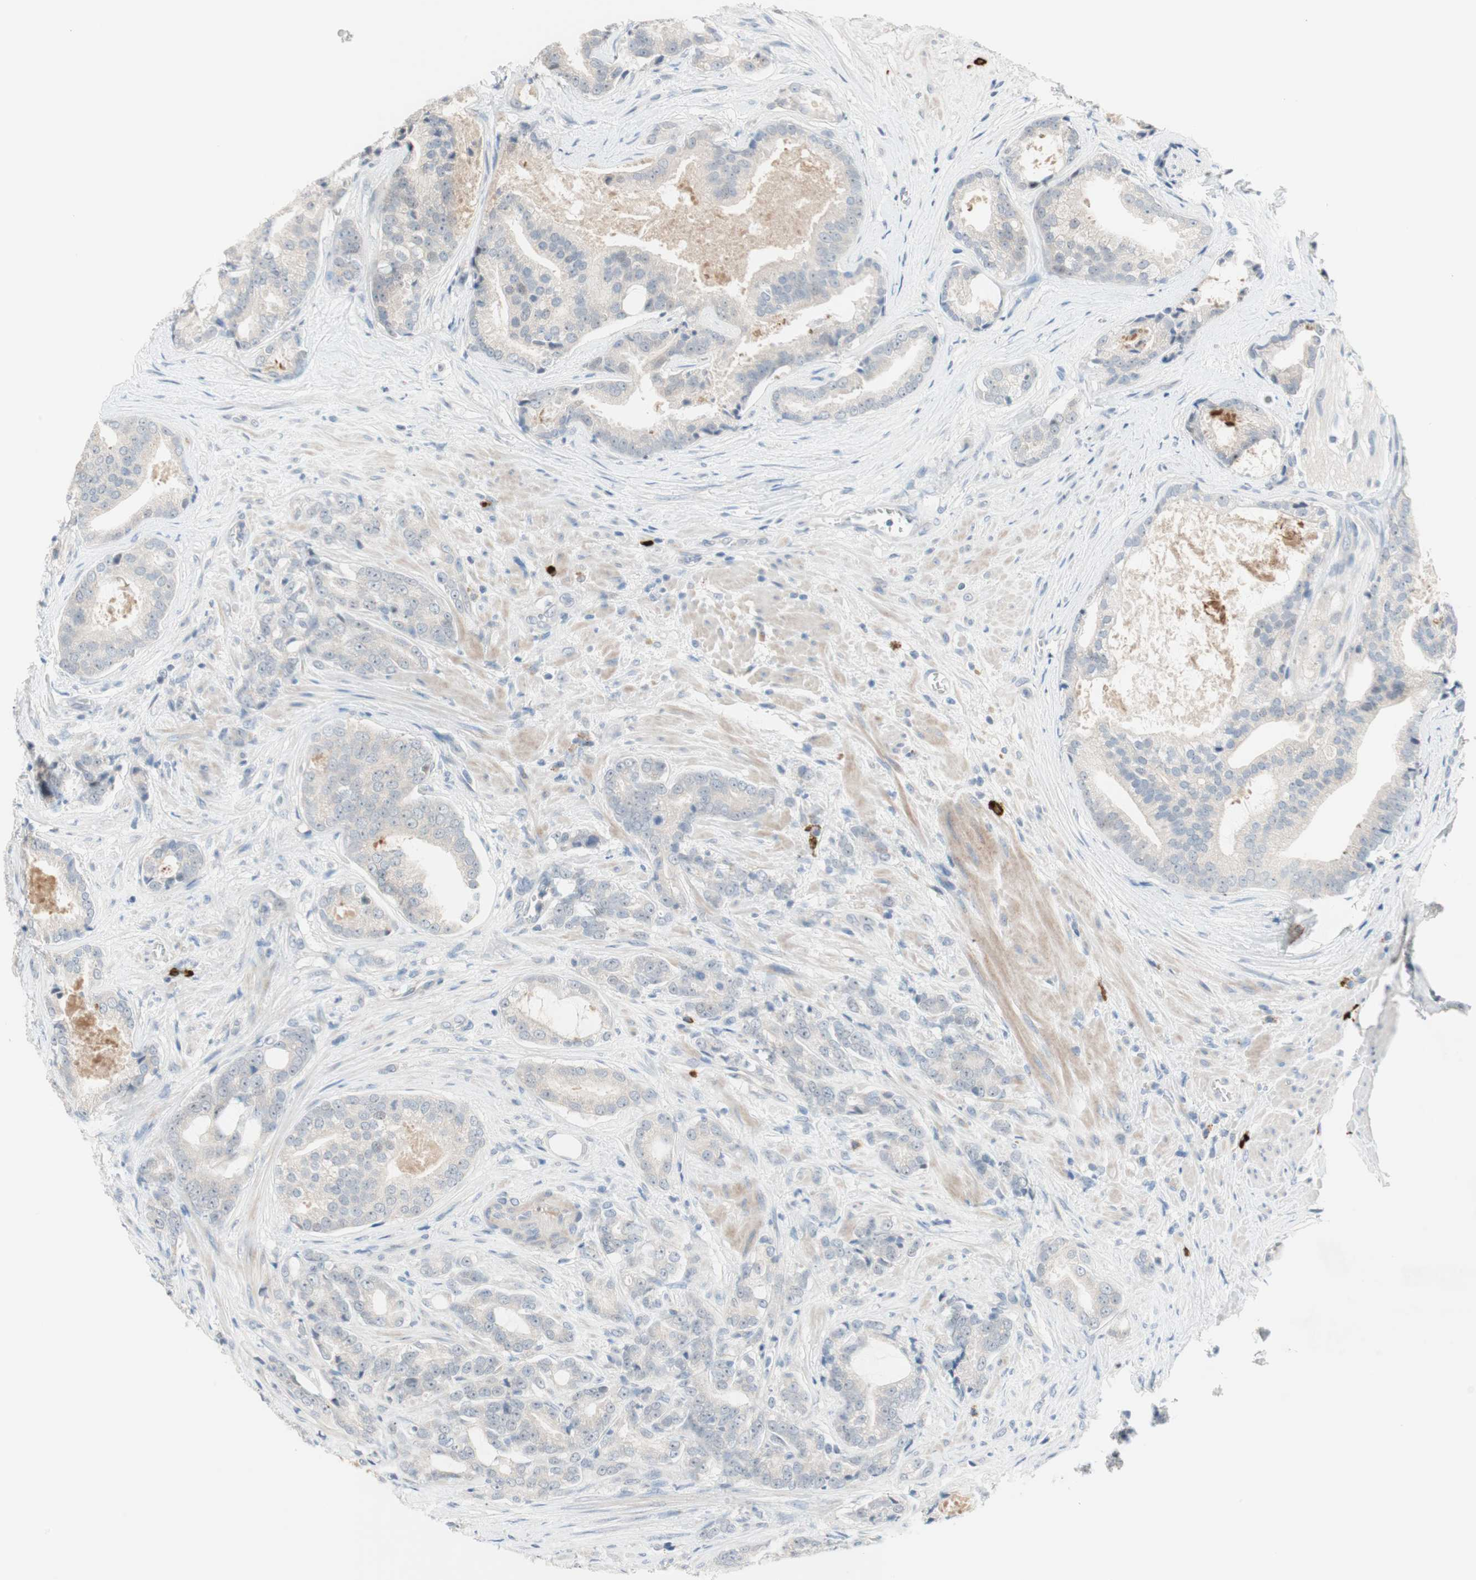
{"staining": {"intensity": "weak", "quantity": "<25%", "location": "cytoplasmic/membranous"}, "tissue": "prostate cancer", "cell_type": "Tumor cells", "image_type": "cancer", "snomed": [{"axis": "morphology", "description": "Adenocarcinoma, Low grade"}, {"axis": "topography", "description": "Prostate"}], "caption": "The histopathology image displays no significant staining in tumor cells of adenocarcinoma (low-grade) (prostate). The staining was performed using DAB to visualize the protein expression in brown, while the nuclei were stained in blue with hematoxylin (Magnification: 20x).", "gene": "PDZK1", "patient": {"sex": "male", "age": 58}}